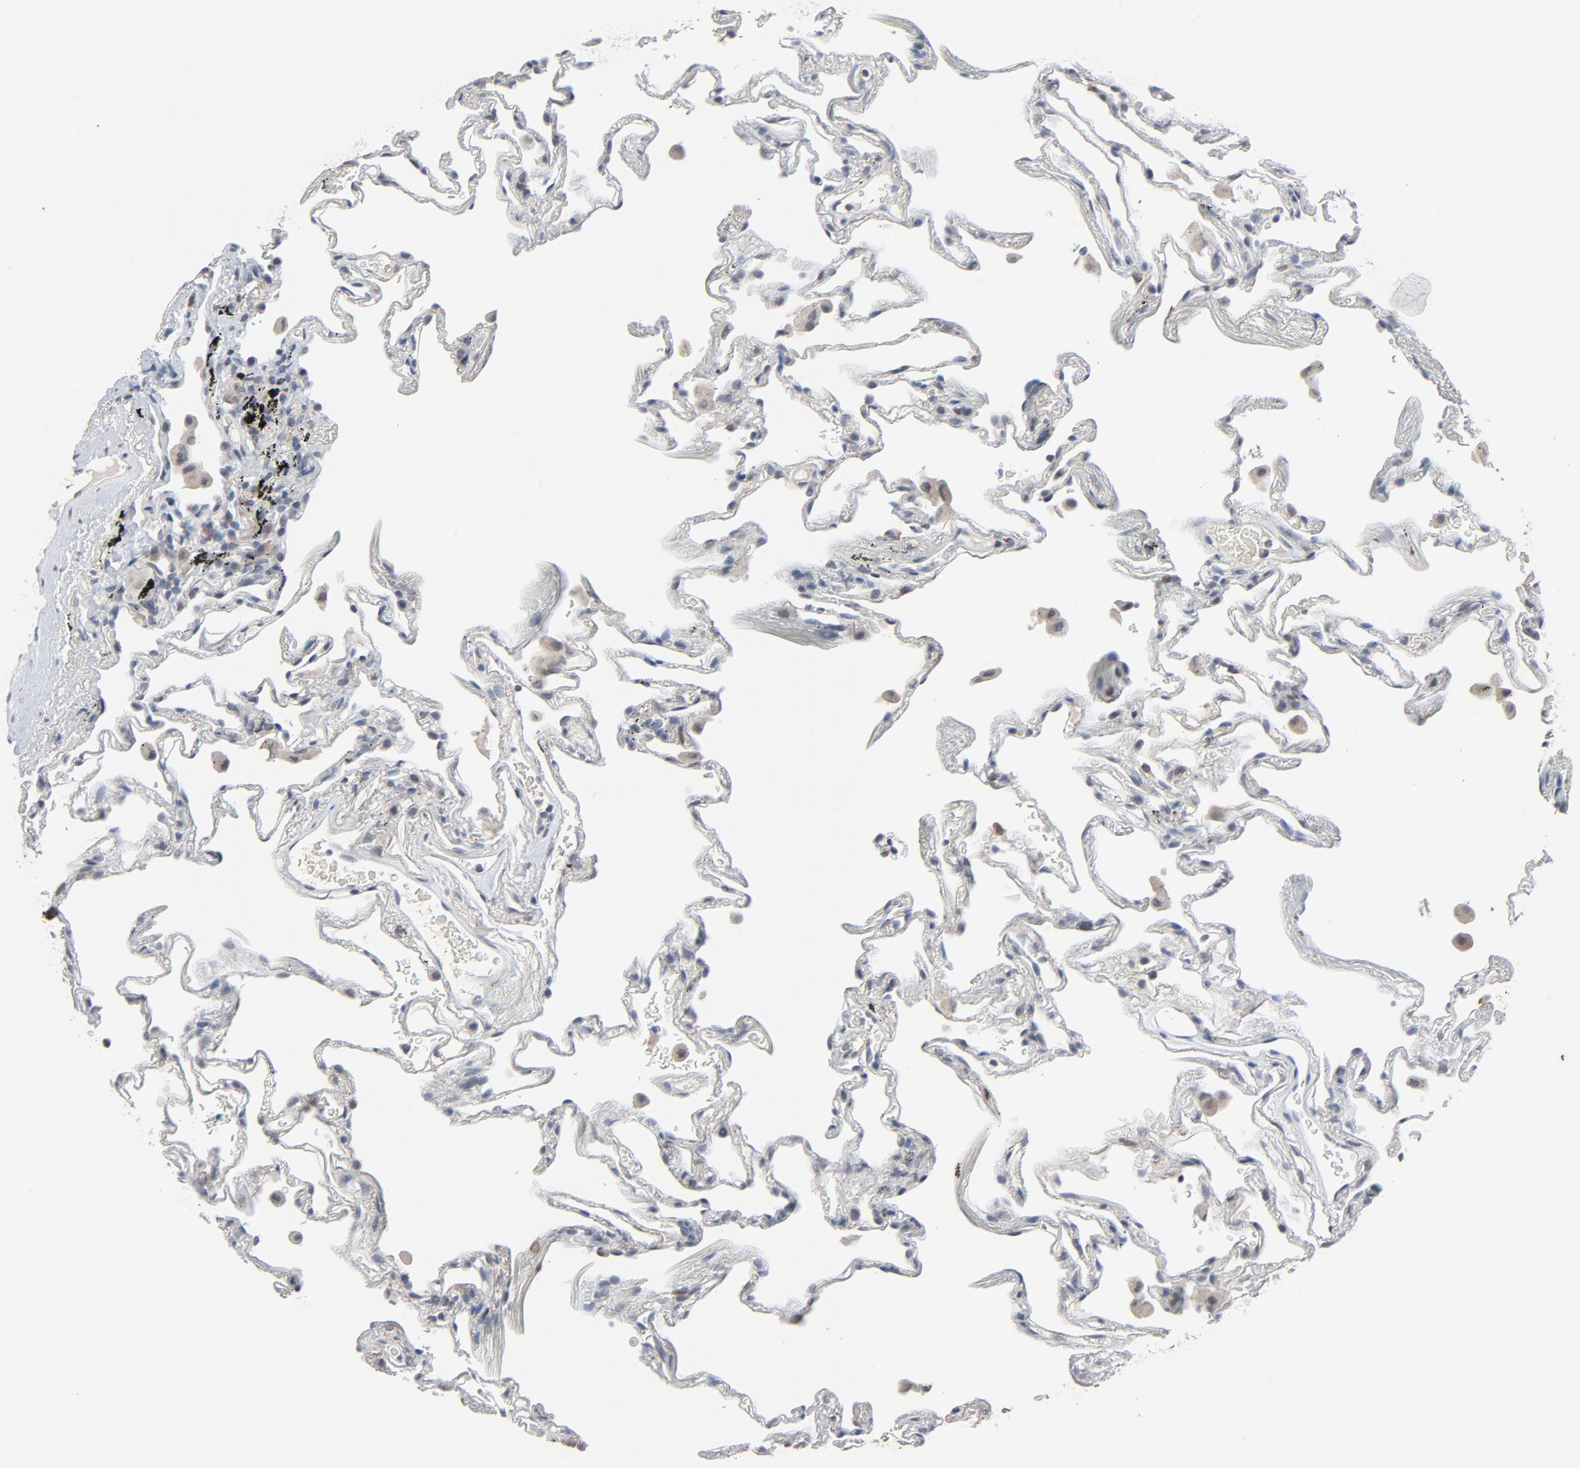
{"staining": {"intensity": "negative", "quantity": "none", "location": "none"}, "tissue": "lung", "cell_type": "Alveolar cells", "image_type": "normal", "snomed": [{"axis": "morphology", "description": "Normal tissue, NOS"}, {"axis": "morphology", "description": "Inflammation, NOS"}, {"axis": "topography", "description": "Lung"}], "caption": "Immunohistochemistry (IHC) micrograph of unremarkable human lung stained for a protein (brown), which displays no expression in alveolar cells.", "gene": "MT3", "patient": {"sex": "male", "age": 69}}